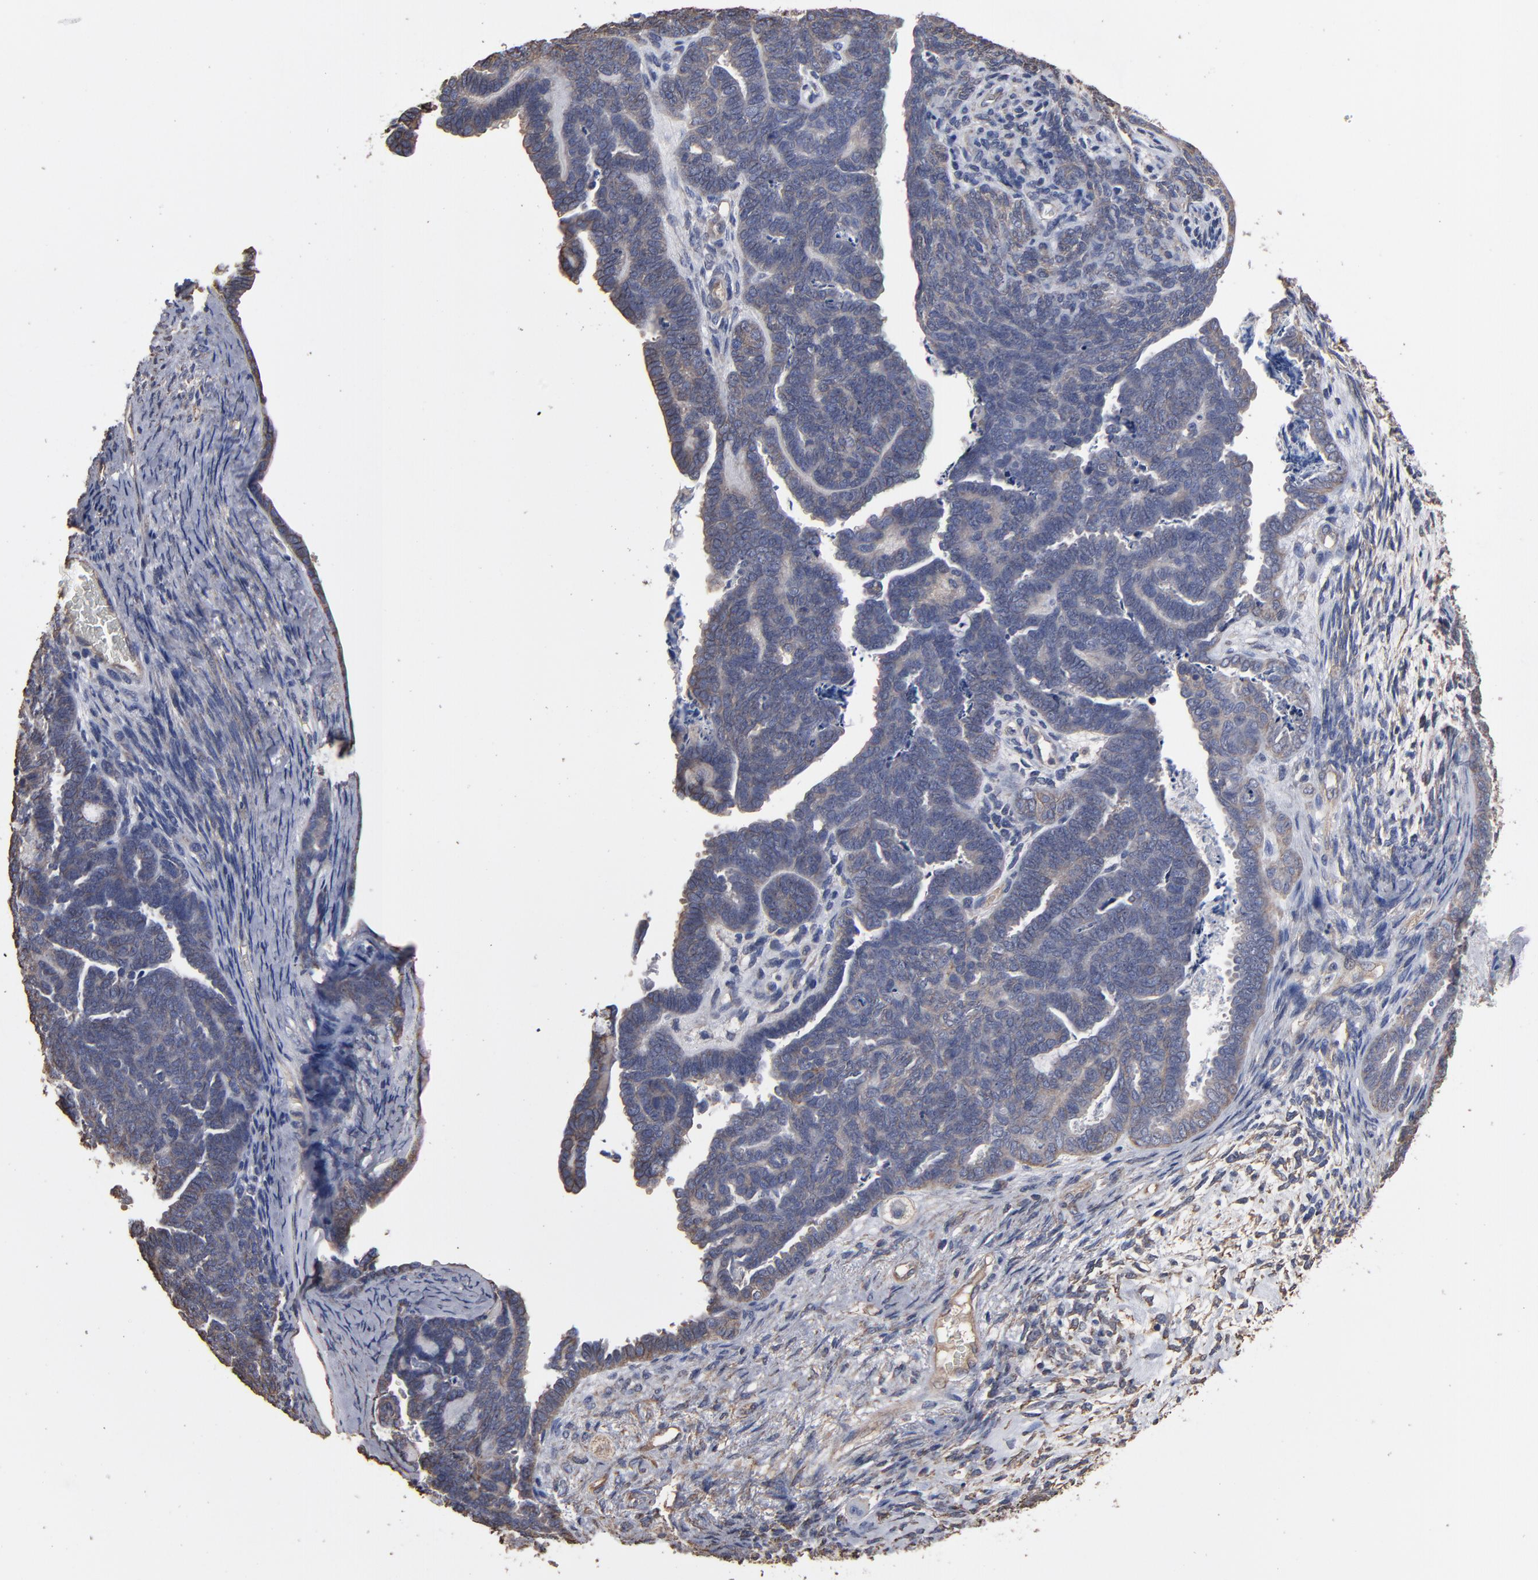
{"staining": {"intensity": "moderate", "quantity": "<25%", "location": "cytoplasmic/membranous"}, "tissue": "endometrial cancer", "cell_type": "Tumor cells", "image_type": "cancer", "snomed": [{"axis": "morphology", "description": "Neoplasm, malignant, NOS"}, {"axis": "topography", "description": "Endometrium"}], "caption": "Tumor cells display low levels of moderate cytoplasmic/membranous expression in approximately <25% of cells in endometrial cancer.", "gene": "DMD", "patient": {"sex": "female", "age": 74}}